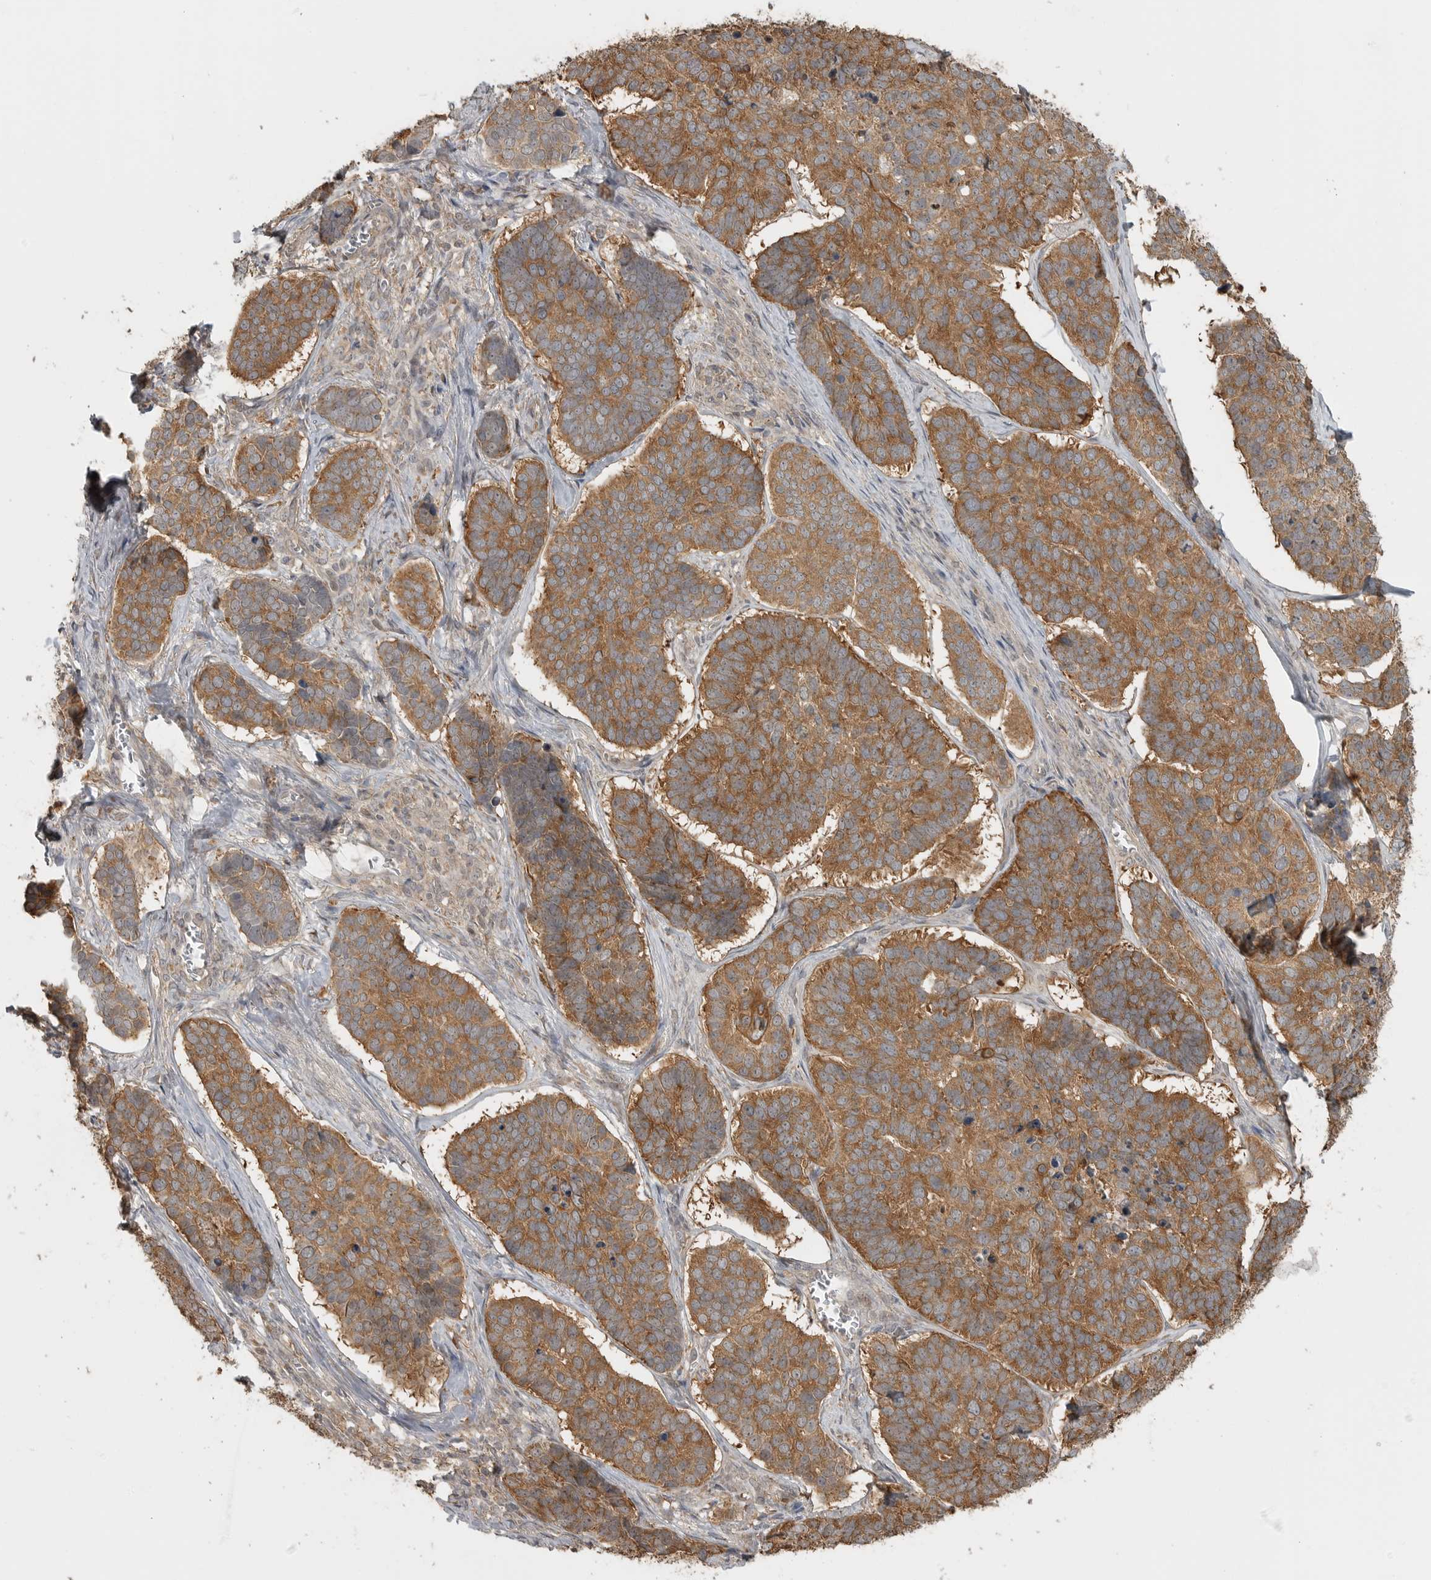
{"staining": {"intensity": "moderate", "quantity": ">75%", "location": "cytoplasmic/membranous"}, "tissue": "skin cancer", "cell_type": "Tumor cells", "image_type": "cancer", "snomed": [{"axis": "morphology", "description": "Basal cell carcinoma"}, {"axis": "topography", "description": "Skin"}], "caption": "Basal cell carcinoma (skin) stained for a protein (brown) demonstrates moderate cytoplasmic/membranous positive staining in approximately >75% of tumor cells.", "gene": "LLGL1", "patient": {"sex": "male", "age": 62}}